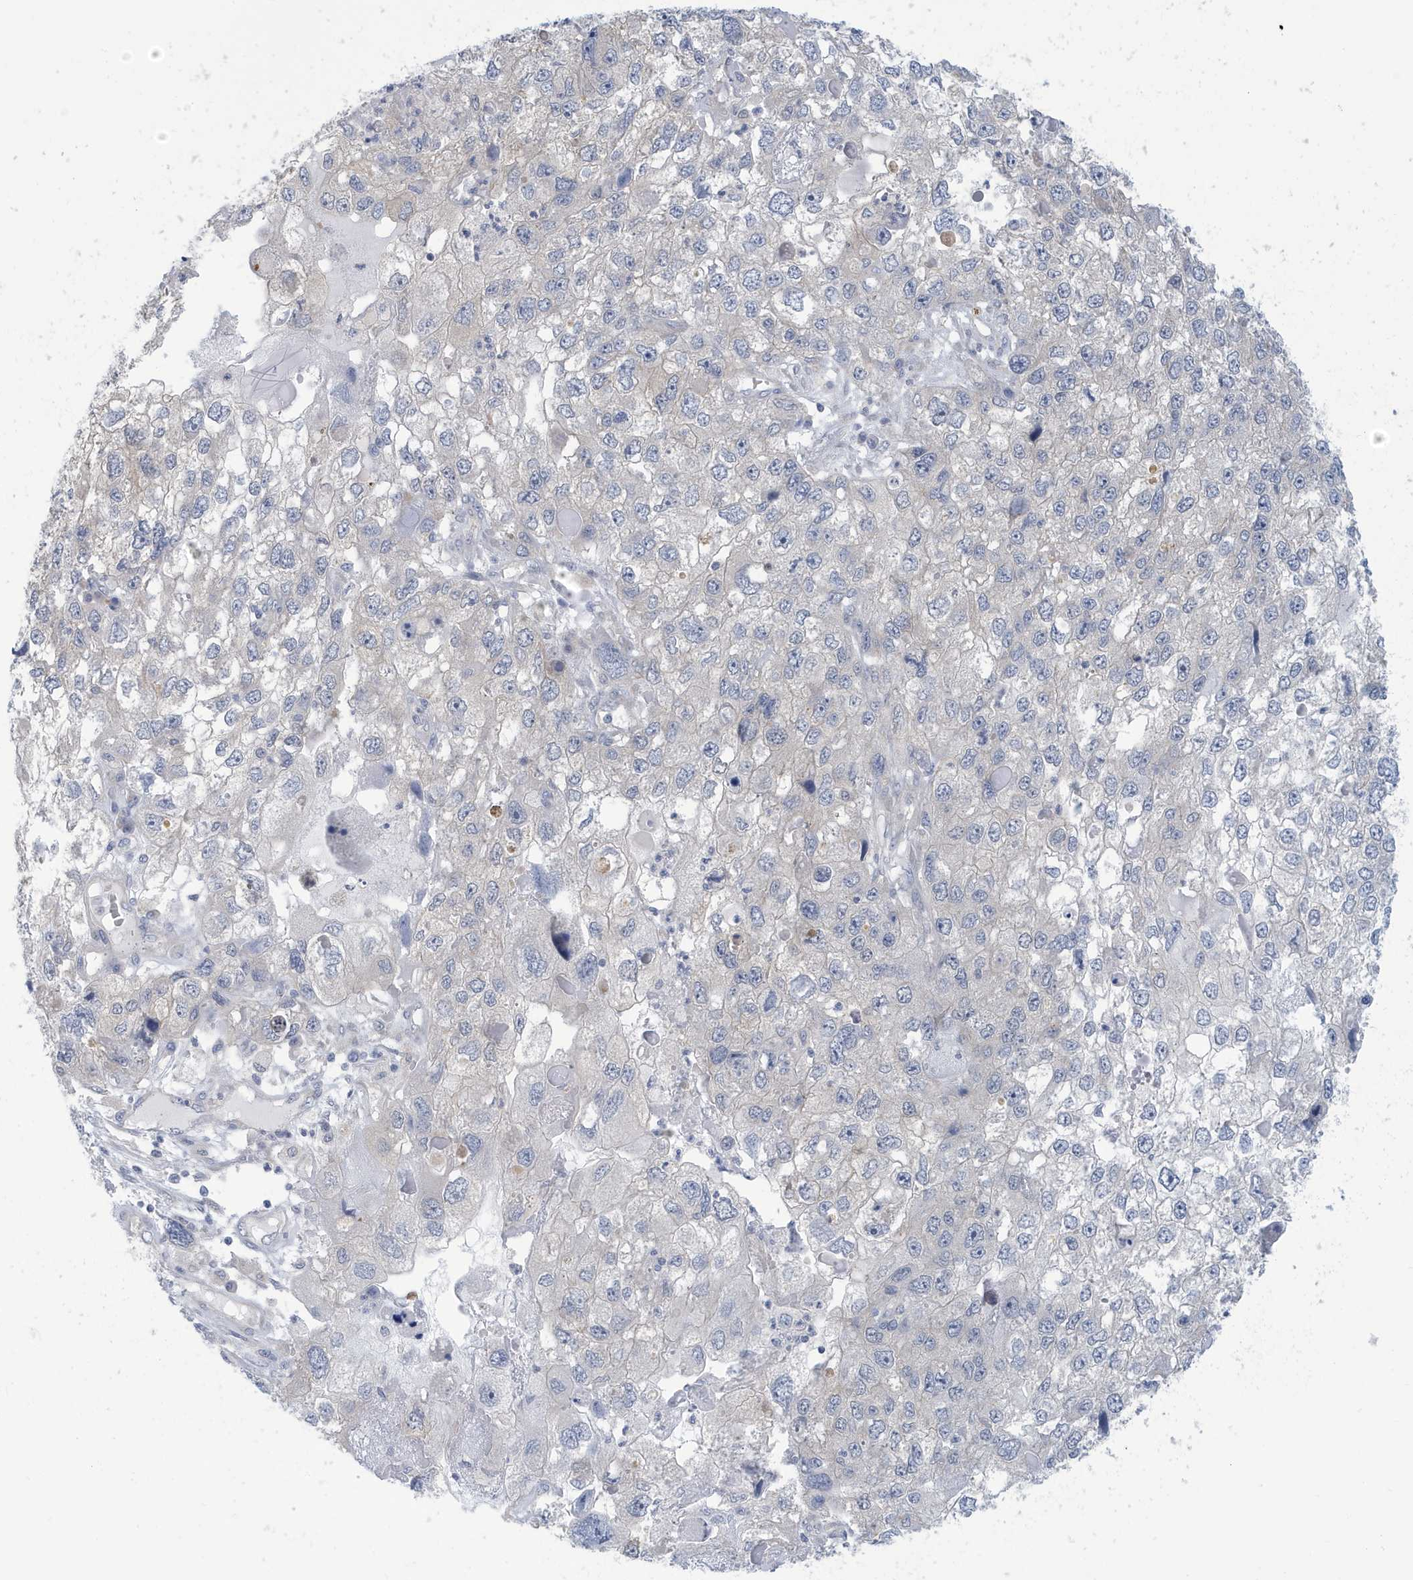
{"staining": {"intensity": "negative", "quantity": "none", "location": "none"}, "tissue": "endometrial cancer", "cell_type": "Tumor cells", "image_type": "cancer", "snomed": [{"axis": "morphology", "description": "Adenocarcinoma, NOS"}, {"axis": "topography", "description": "Endometrium"}], "caption": "There is no significant positivity in tumor cells of adenocarcinoma (endometrial).", "gene": "VTA1", "patient": {"sex": "female", "age": 49}}